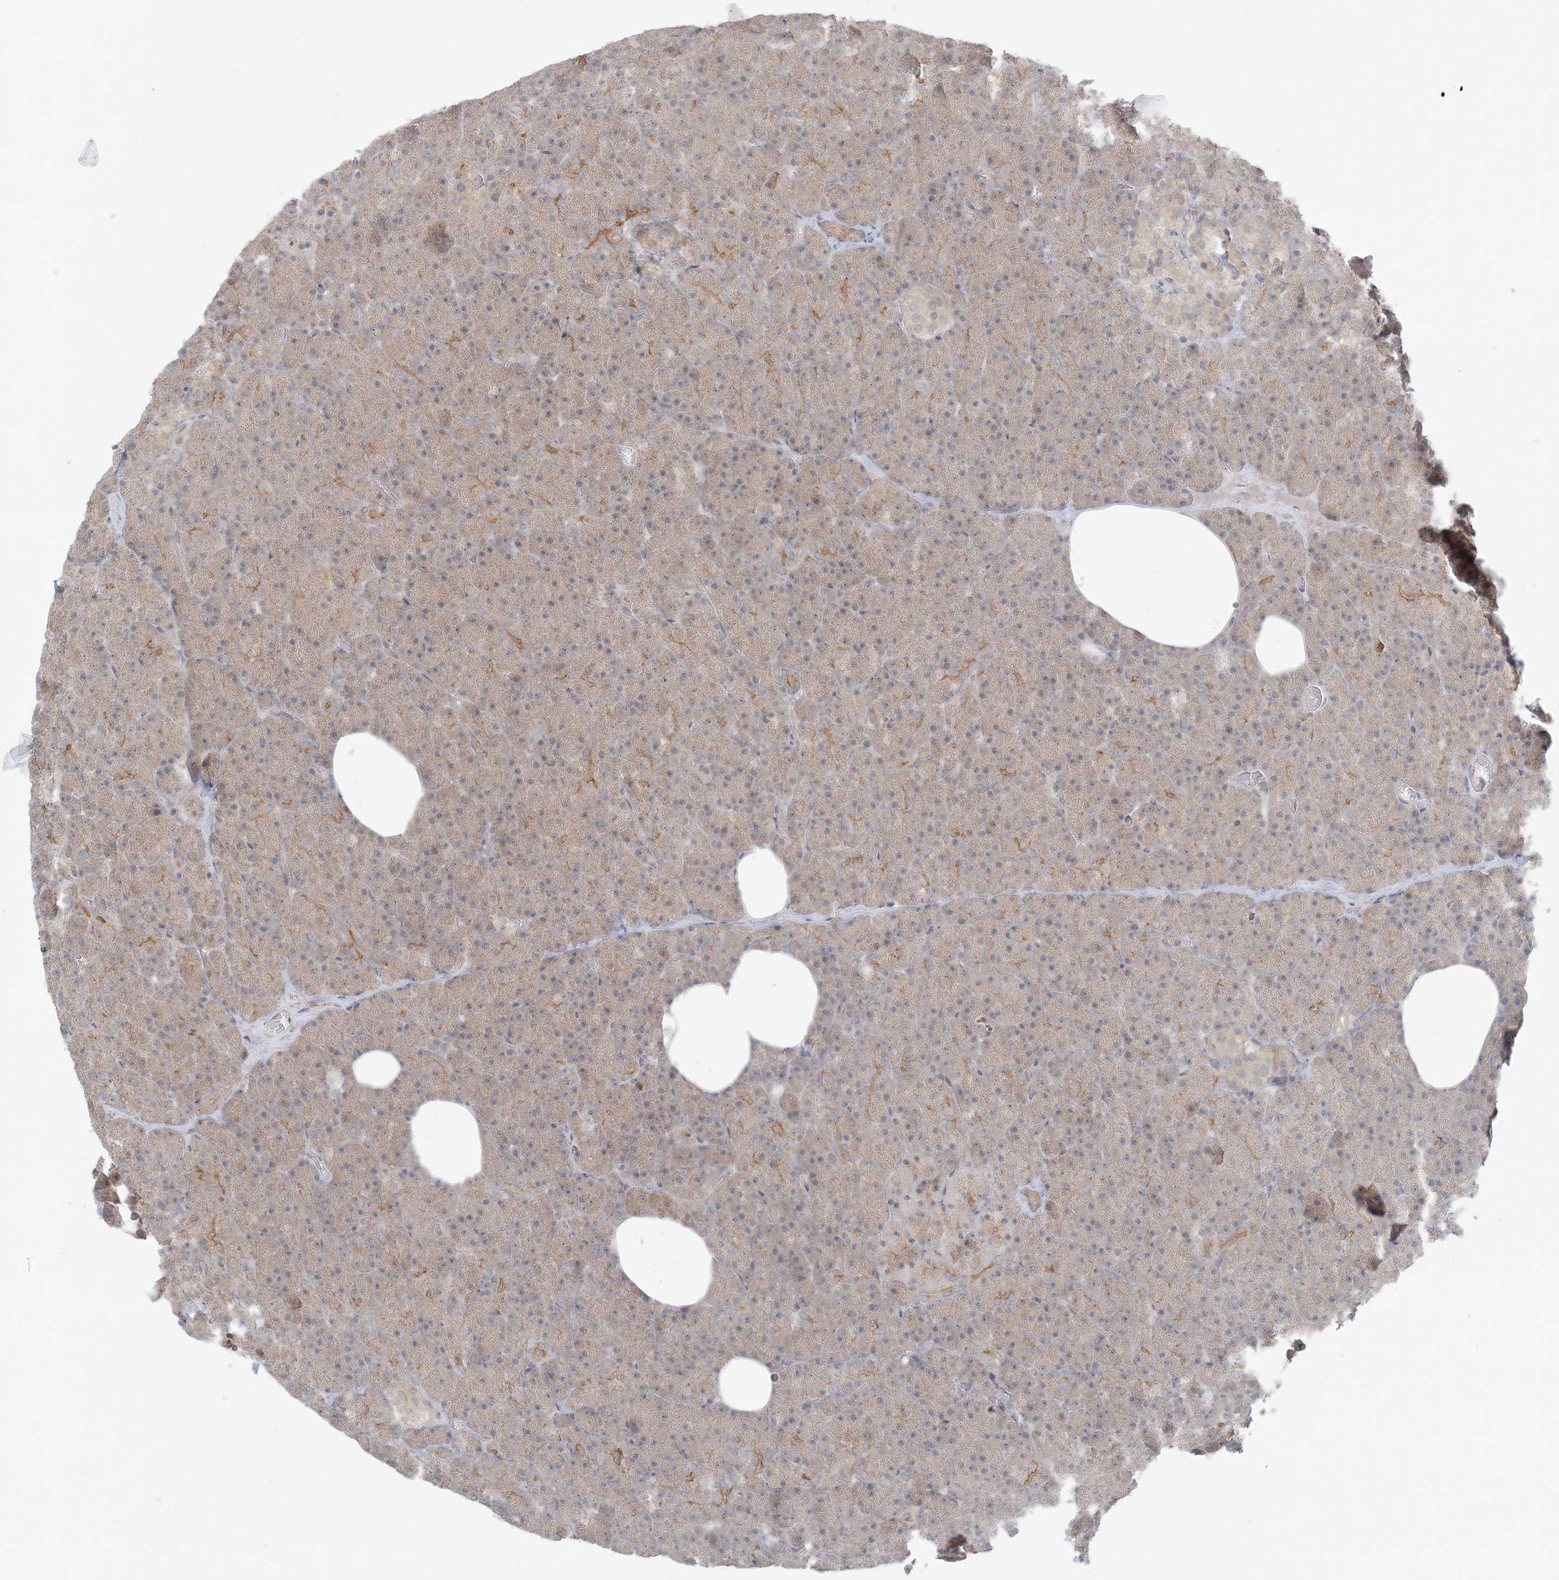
{"staining": {"intensity": "moderate", "quantity": ">75%", "location": "cytoplasmic/membranous,nuclear"}, "tissue": "pancreas", "cell_type": "Exocrine glandular cells", "image_type": "normal", "snomed": [{"axis": "morphology", "description": "Normal tissue, NOS"}, {"axis": "morphology", "description": "Carcinoid, malignant, NOS"}, {"axis": "topography", "description": "Pancreas"}], "caption": "This is a photomicrograph of IHC staining of unremarkable pancreas, which shows moderate positivity in the cytoplasmic/membranous,nuclear of exocrine glandular cells.", "gene": "OBI1", "patient": {"sex": "female", "age": 35}}